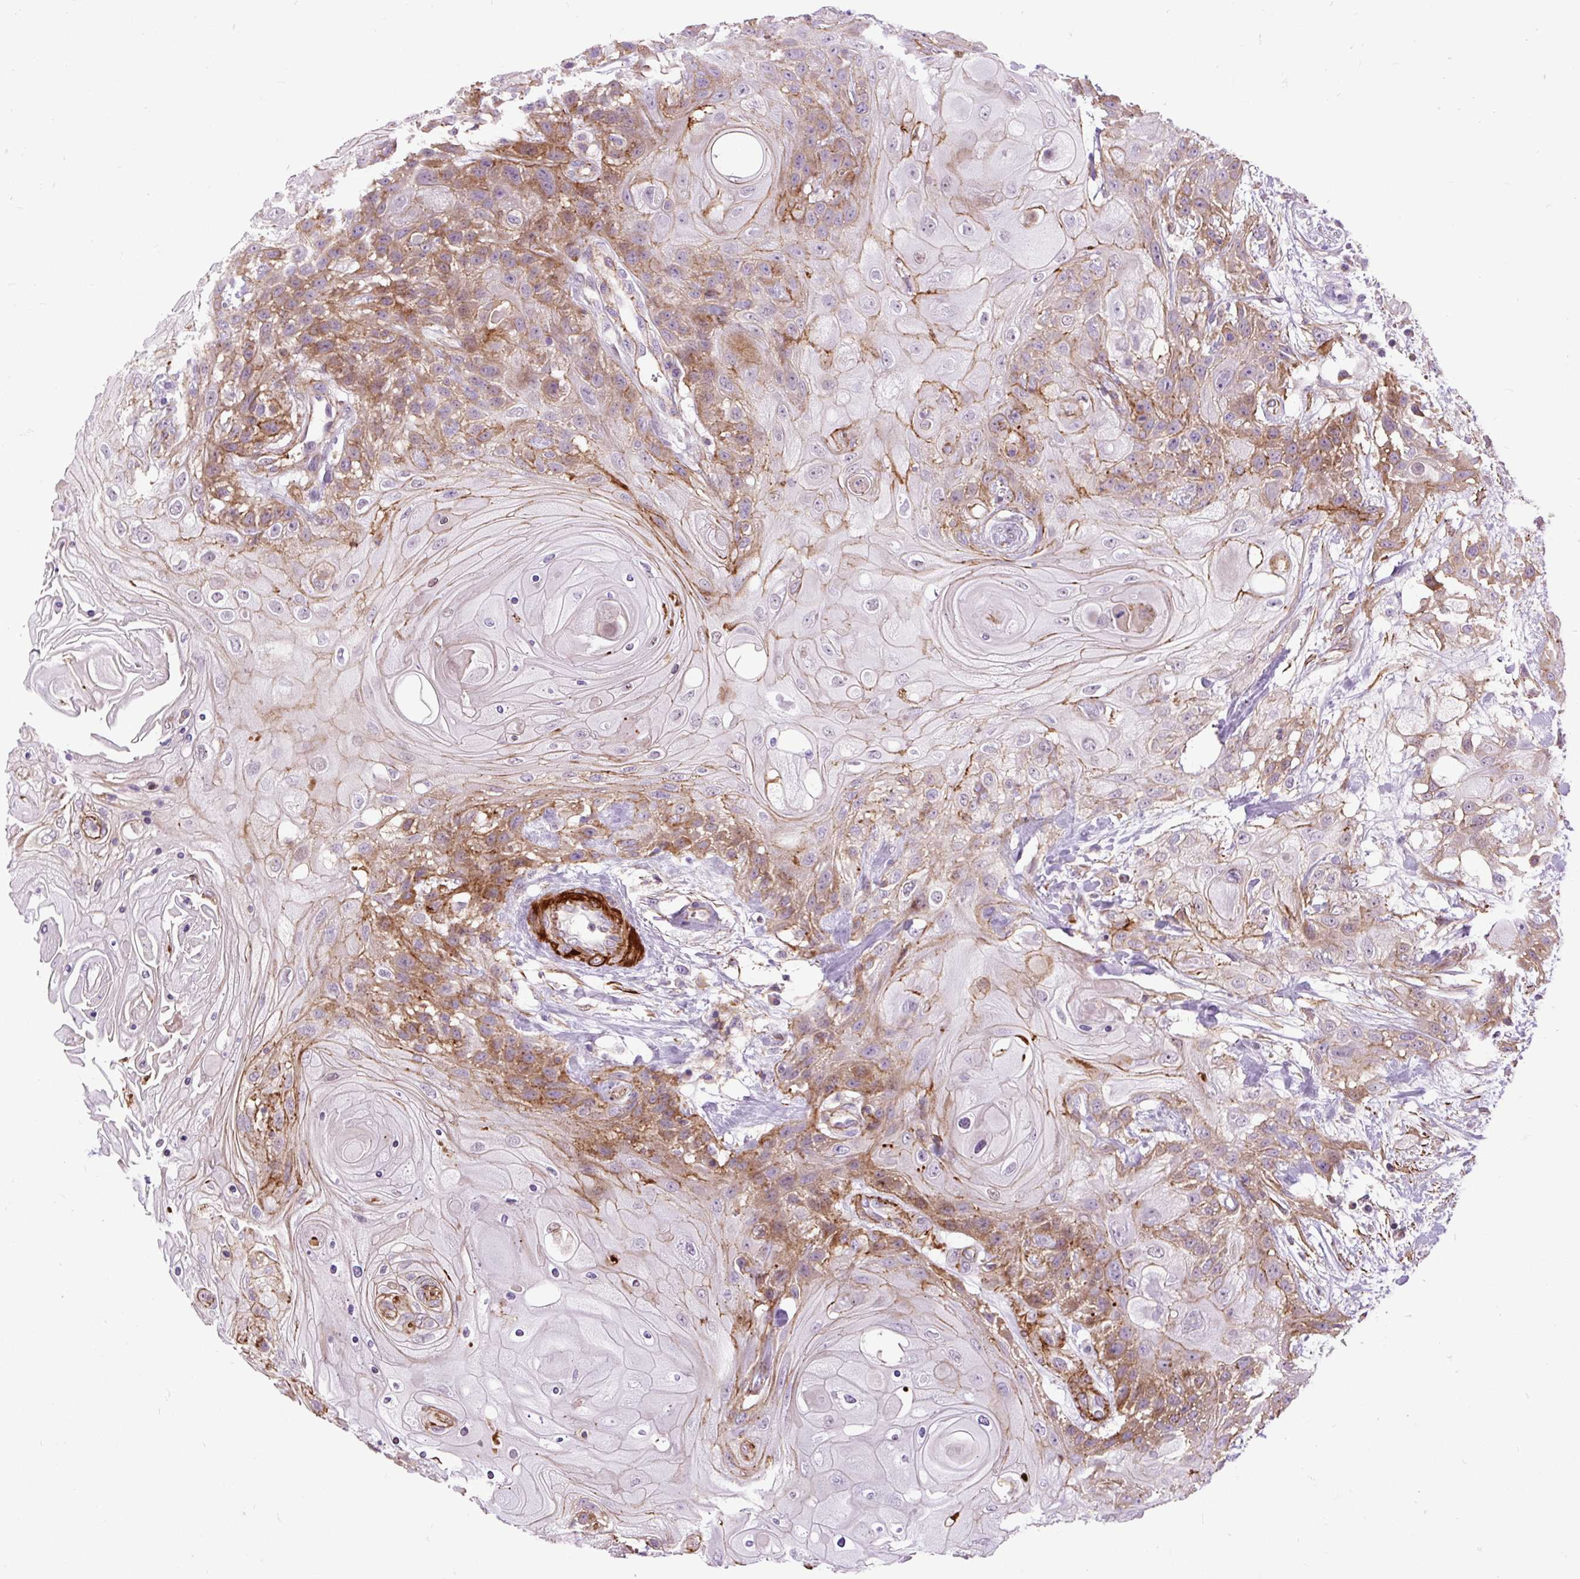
{"staining": {"intensity": "moderate", "quantity": "25%-75%", "location": "cytoplasmic/membranous"}, "tissue": "head and neck cancer", "cell_type": "Tumor cells", "image_type": "cancer", "snomed": [{"axis": "morphology", "description": "Squamous cell carcinoma, NOS"}, {"axis": "topography", "description": "Head-Neck"}], "caption": "Human head and neck squamous cell carcinoma stained with a brown dye demonstrates moderate cytoplasmic/membranous positive expression in about 25%-75% of tumor cells.", "gene": "ZNF197", "patient": {"sex": "female", "age": 43}}